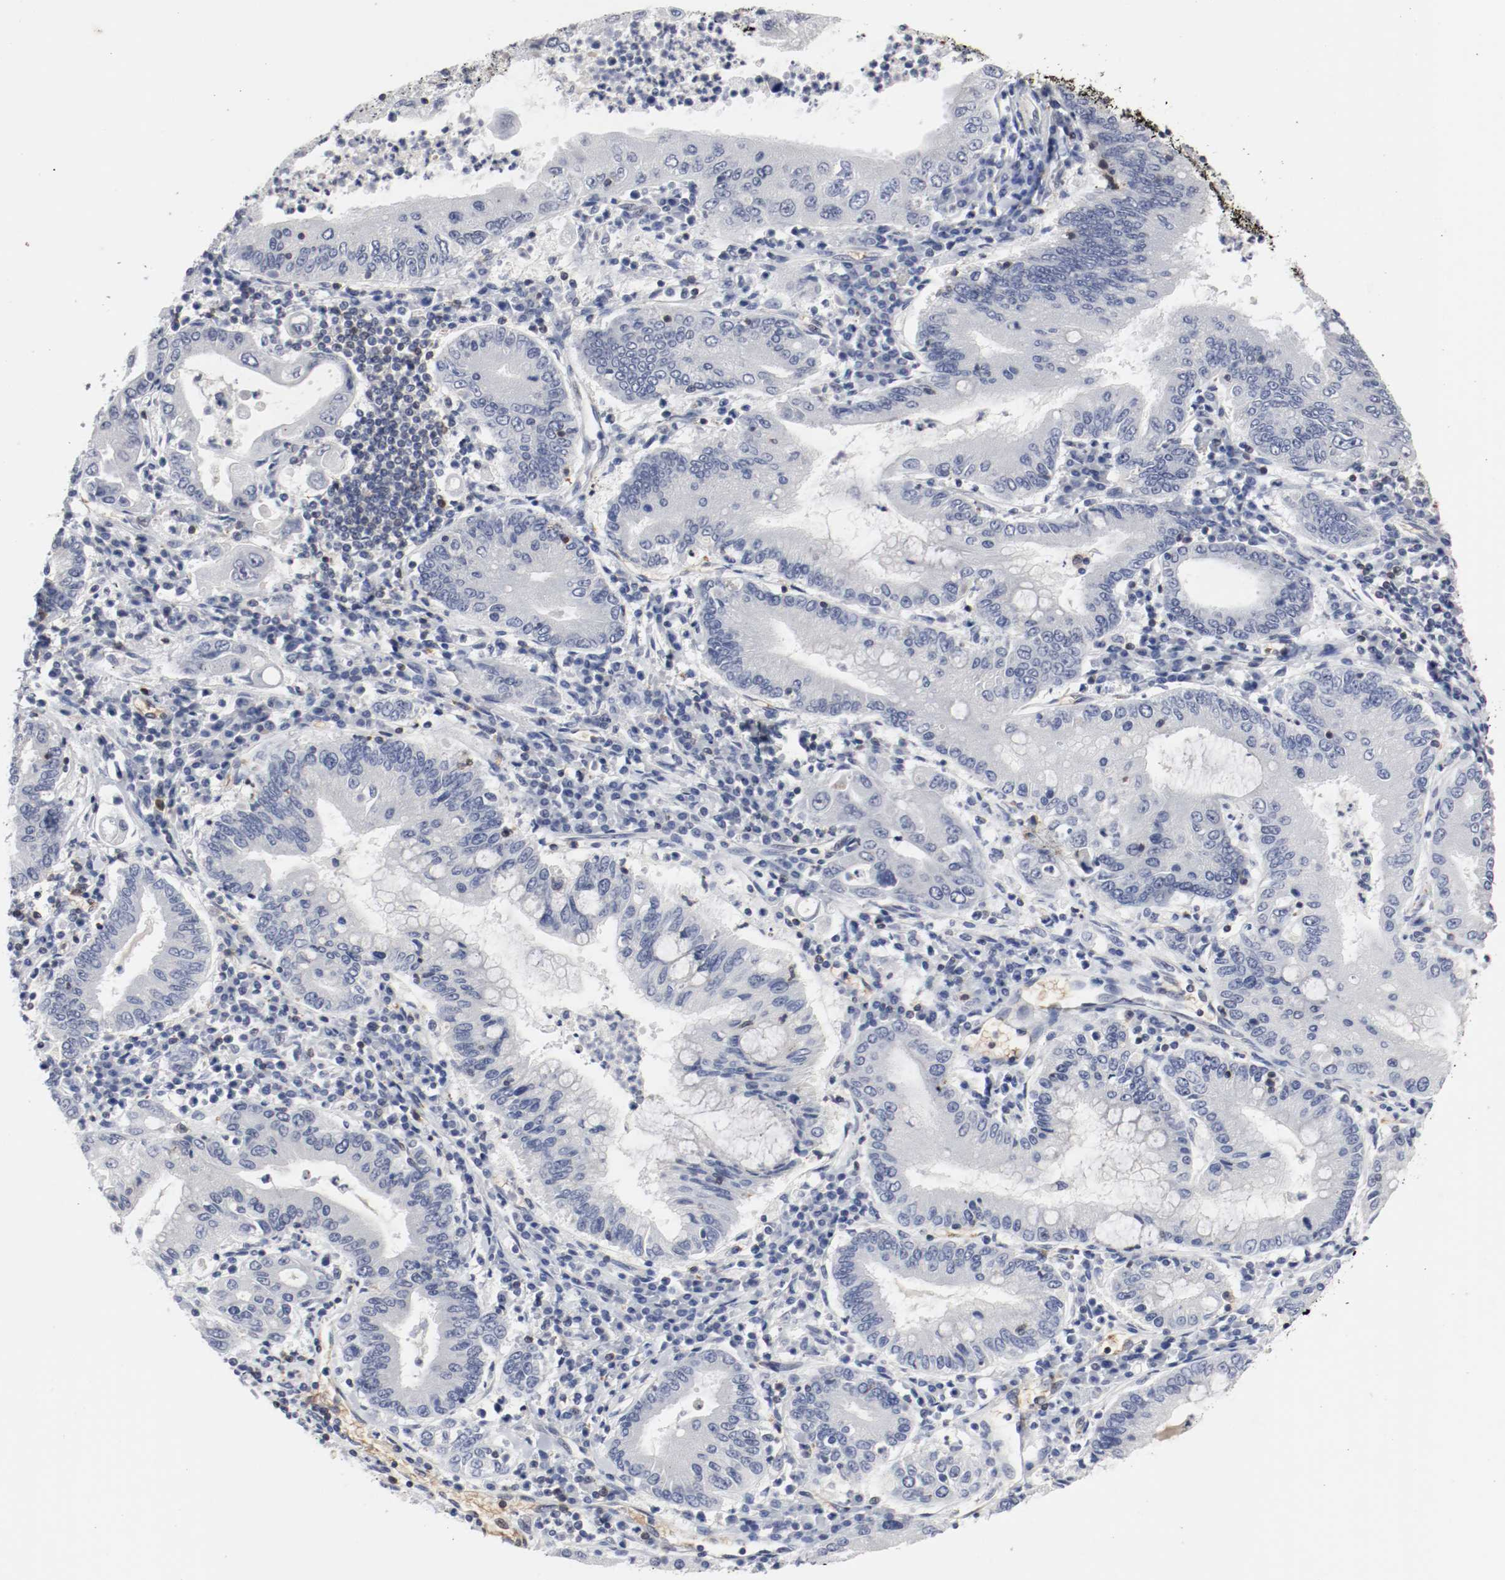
{"staining": {"intensity": "negative", "quantity": "none", "location": "none"}, "tissue": "stomach cancer", "cell_type": "Tumor cells", "image_type": "cancer", "snomed": [{"axis": "morphology", "description": "Normal tissue, NOS"}, {"axis": "morphology", "description": "Adenocarcinoma, NOS"}, {"axis": "topography", "description": "Esophagus"}, {"axis": "topography", "description": "Stomach, upper"}, {"axis": "topography", "description": "Peripheral nerve tissue"}], "caption": "DAB immunohistochemical staining of human stomach cancer (adenocarcinoma) exhibits no significant positivity in tumor cells. (Immunohistochemistry (ihc), brightfield microscopy, high magnification).", "gene": "JUND", "patient": {"sex": "male", "age": 62}}